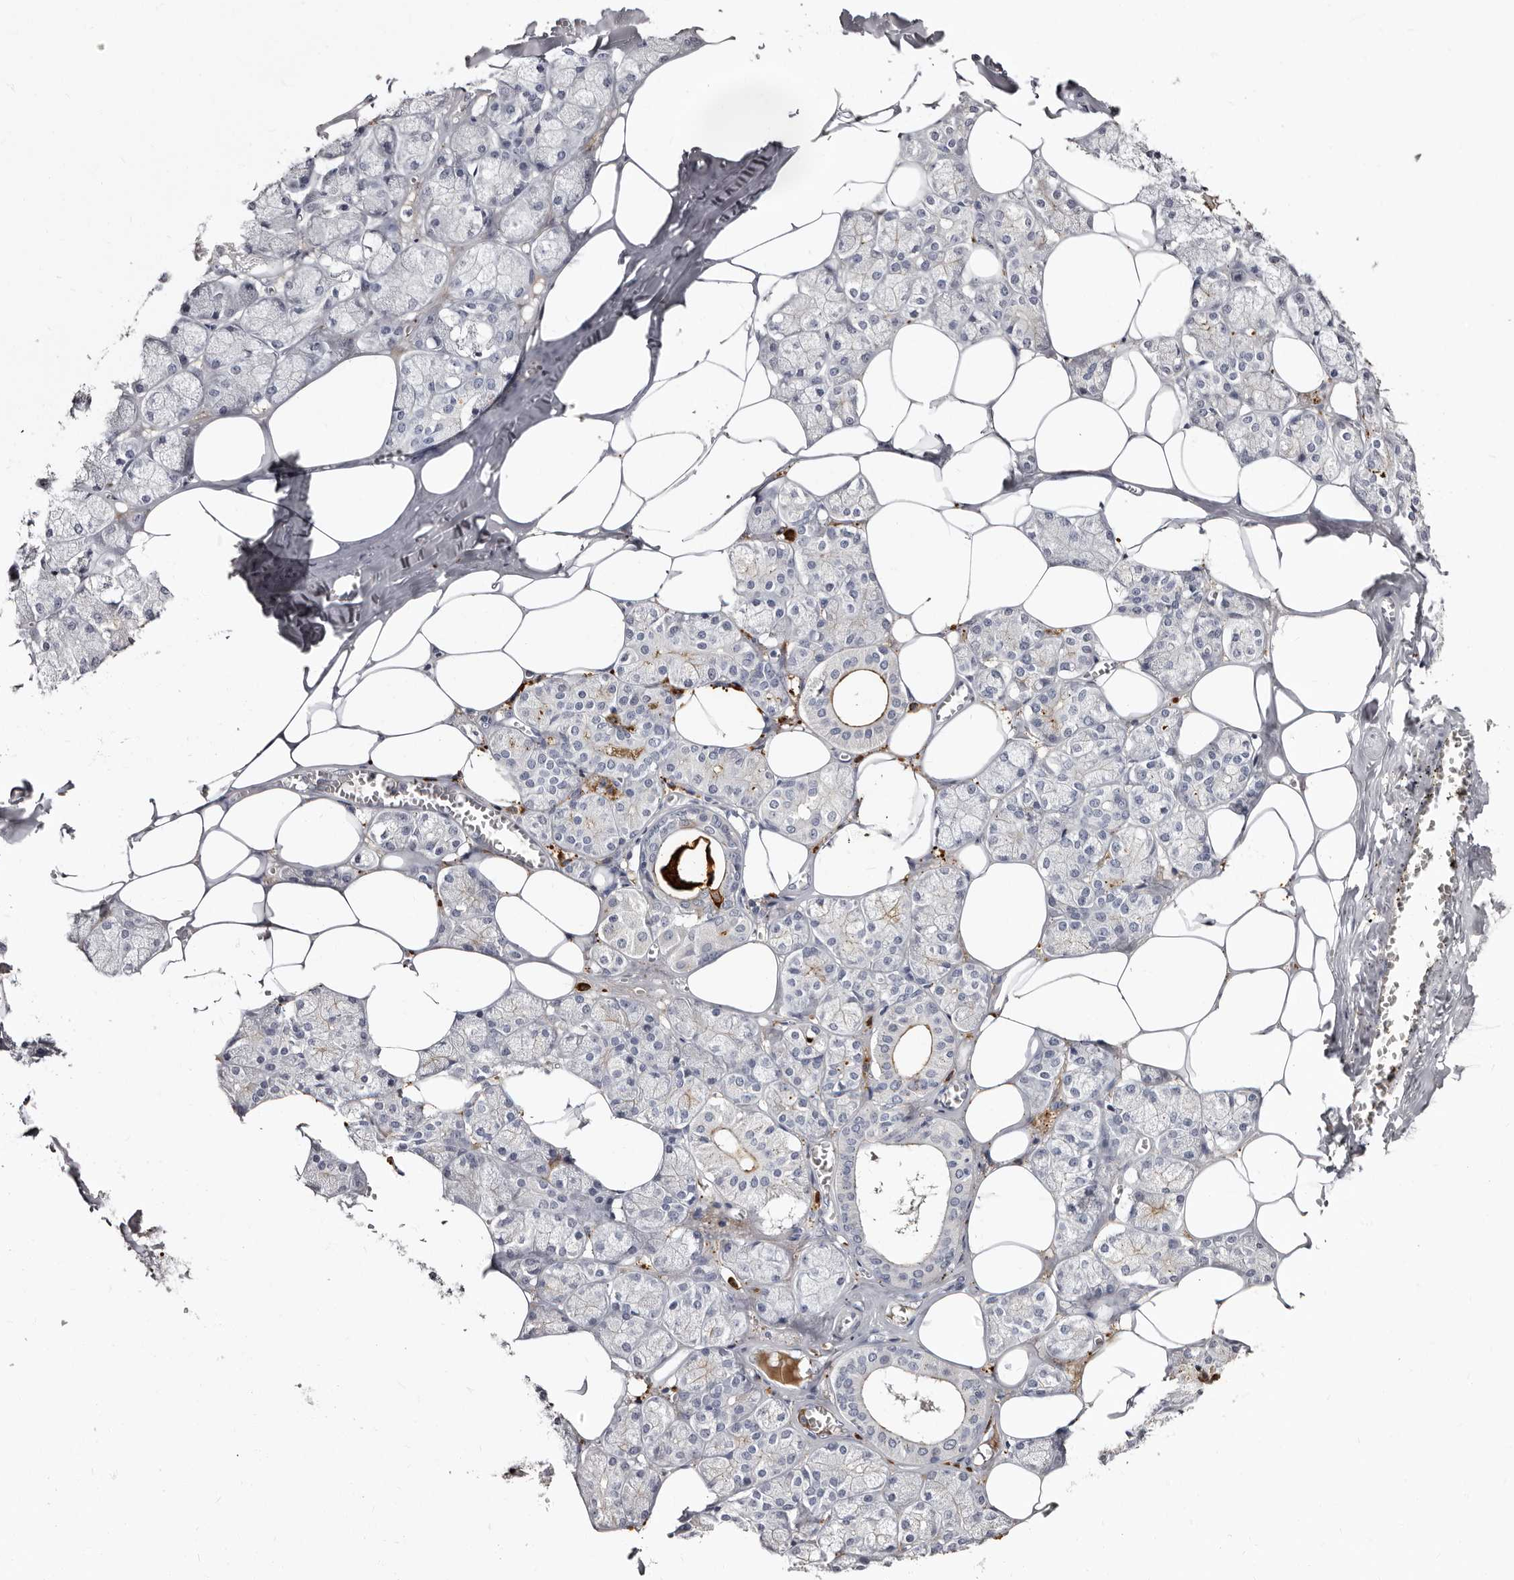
{"staining": {"intensity": "moderate", "quantity": "<25%", "location": "cytoplasmic/membranous"}, "tissue": "salivary gland", "cell_type": "Glandular cells", "image_type": "normal", "snomed": [{"axis": "morphology", "description": "Normal tissue, NOS"}, {"axis": "topography", "description": "Salivary gland"}], "caption": "A histopathology image of human salivary gland stained for a protein displays moderate cytoplasmic/membranous brown staining in glandular cells. Ihc stains the protein in brown and the nuclei are stained blue.", "gene": "TBC1D22B", "patient": {"sex": "male", "age": 62}}